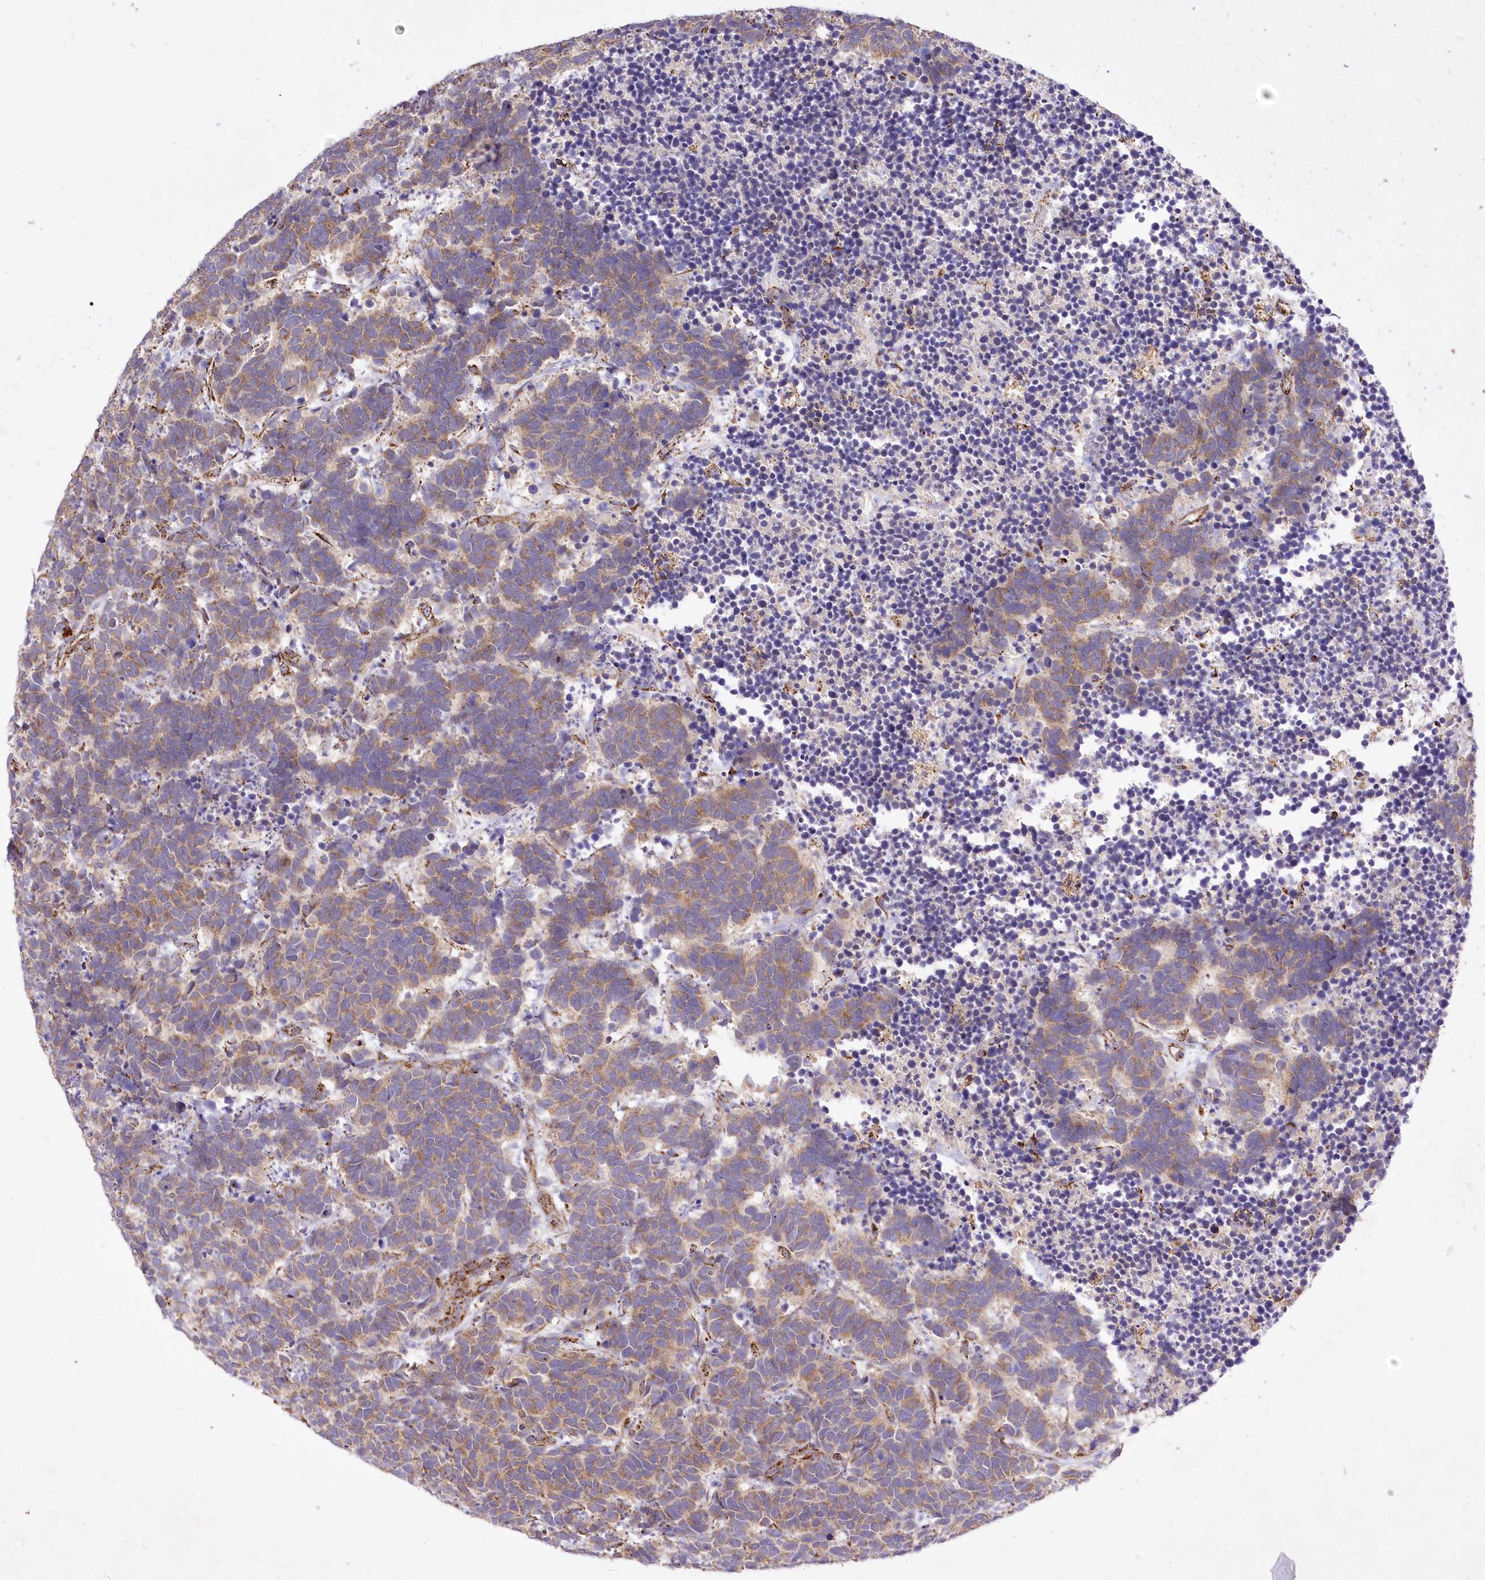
{"staining": {"intensity": "weak", "quantity": ">75%", "location": "cytoplasmic/membranous"}, "tissue": "carcinoid", "cell_type": "Tumor cells", "image_type": "cancer", "snomed": [{"axis": "morphology", "description": "Carcinoma, NOS"}, {"axis": "morphology", "description": "Carcinoid, malignant, NOS"}, {"axis": "topography", "description": "Urinary bladder"}], "caption": "Brown immunohistochemical staining in carcinoid reveals weak cytoplasmic/membranous staining in about >75% of tumor cells.", "gene": "ASNSD1", "patient": {"sex": "male", "age": 57}}